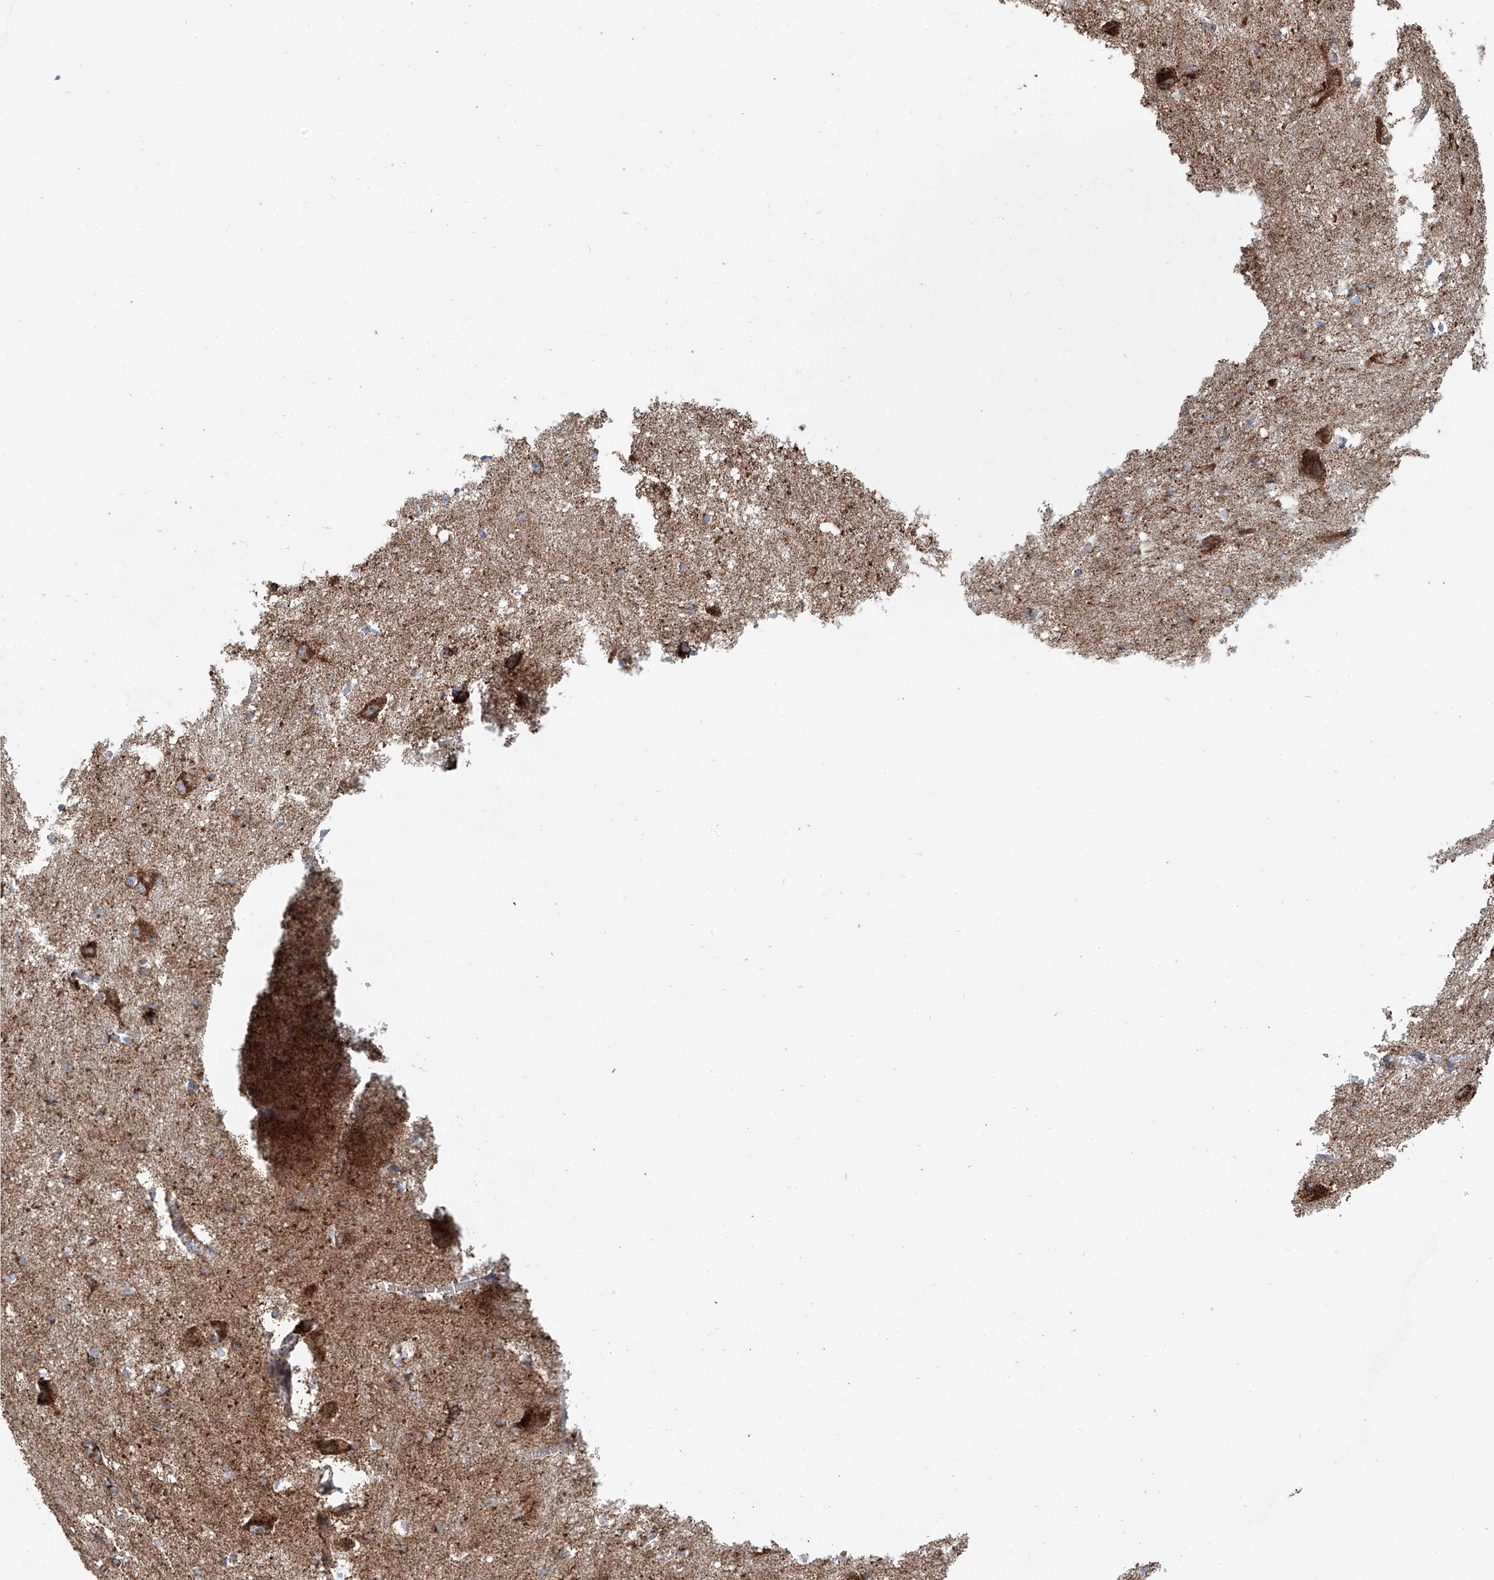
{"staining": {"intensity": "moderate", "quantity": "<25%", "location": "cytoplasmic/membranous"}, "tissue": "caudate", "cell_type": "Glial cells", "image_type": "normal", "snomed": [{"axis": "morphology", "description": "Normal tissue, NOS"}, {"axis": "topography", "description": "Lateral ventricle wall"}], "caption": "Protein expression analysis of benign caudate demonstrates moderate cytoplasmic/membranous expression in approximately <25% of glial cells.", "gene": "MCL1", "patient": {"sex": "male", "age": 37}}